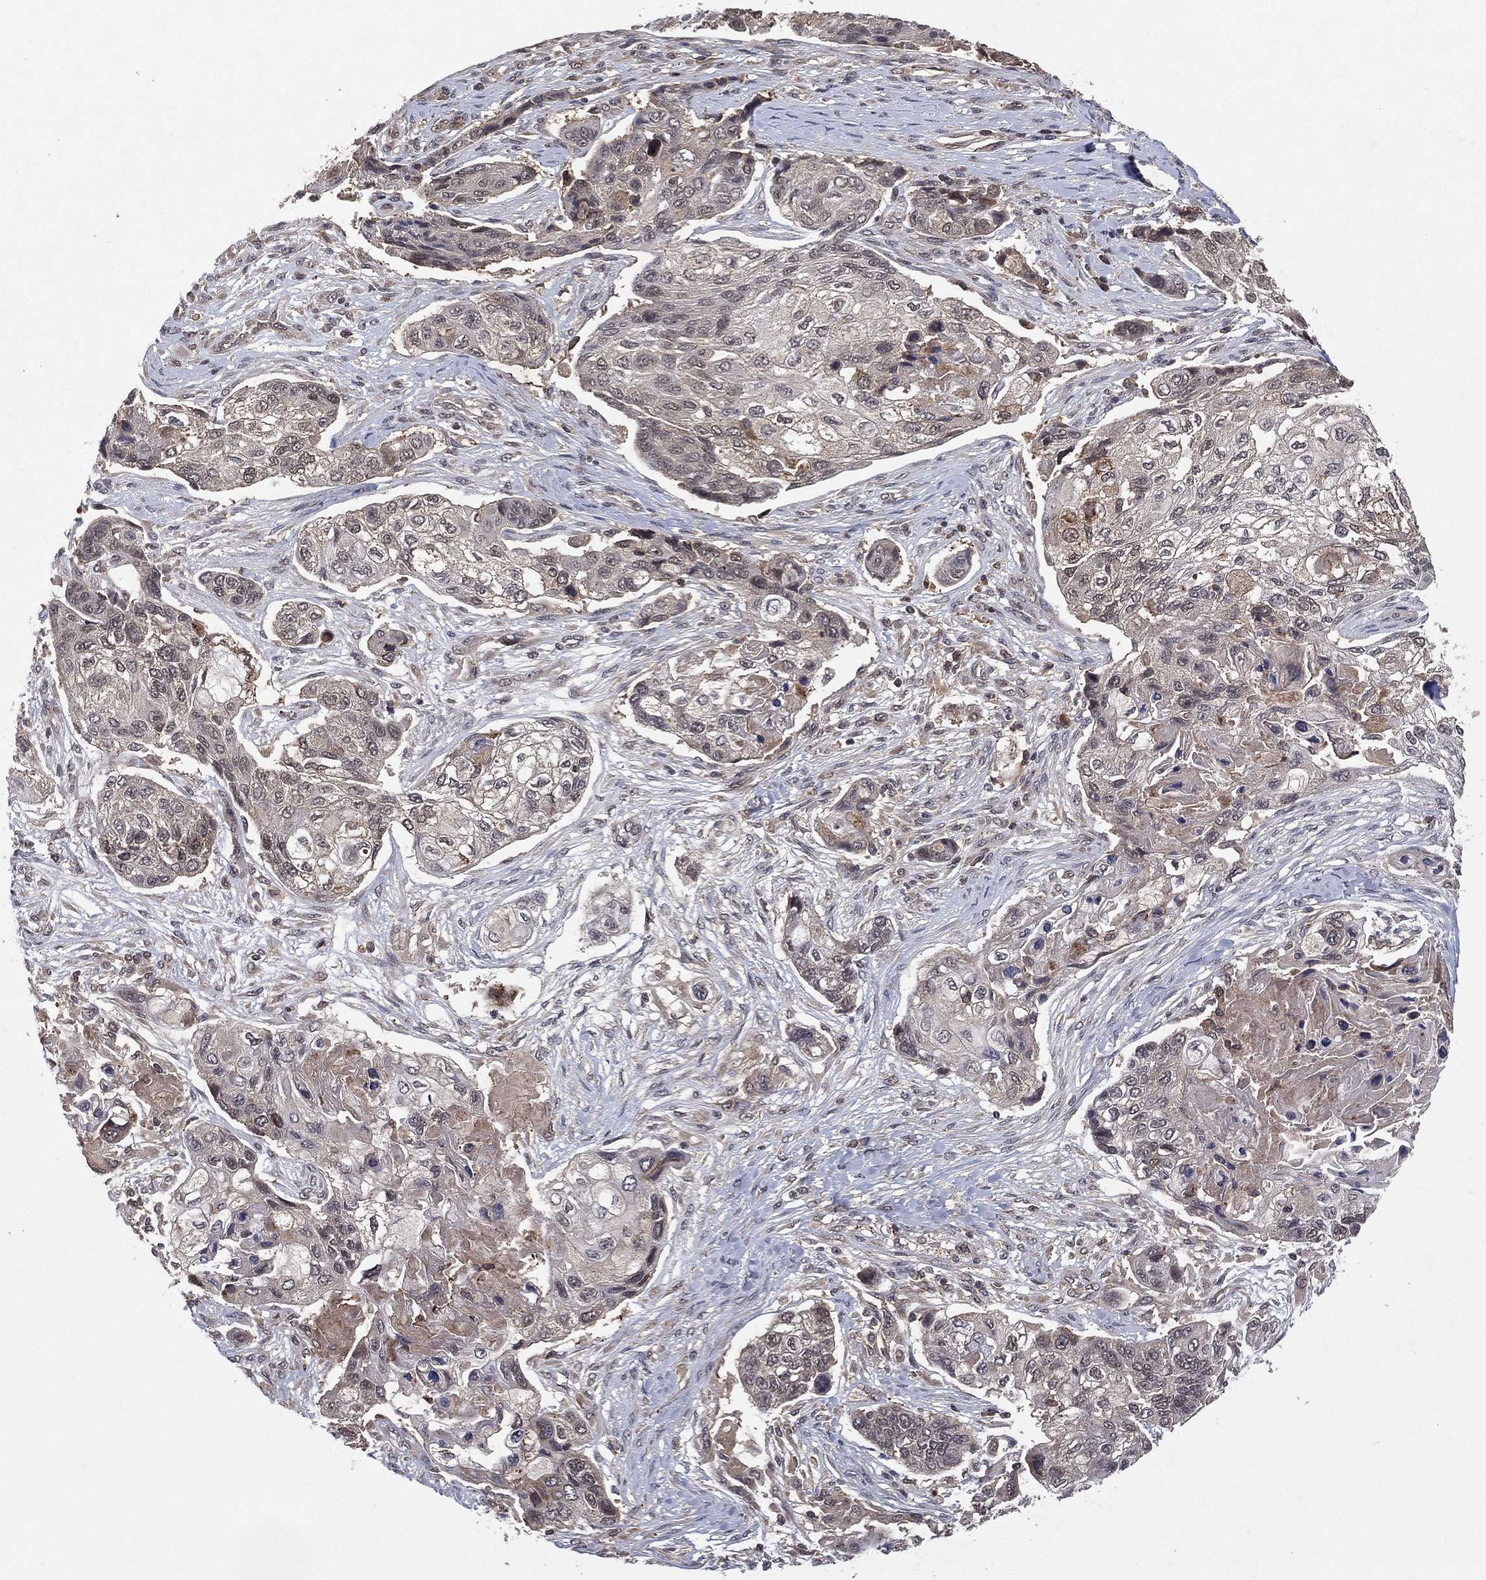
{"staining": {"intensity": "negative", "quantity": "none", "location": "none"}, "tissue": "lung cancer", "cell_type": "Tumor cells", "image_type": "cancer", "snomed": [{"axis": "morphology", "description": "Squamous cell carcinoma, NOS"}, {"axis": "topography", "description": "Lung"}], "caption": "DAB (3,3'-diaminobenzidine) immunohistochemical staining of human squamous cell carcinoma (lung) exhibits no significant staining in tumor cells.", "gene": "ATG4B", "patient": {"sex": "male", "age": 69}}